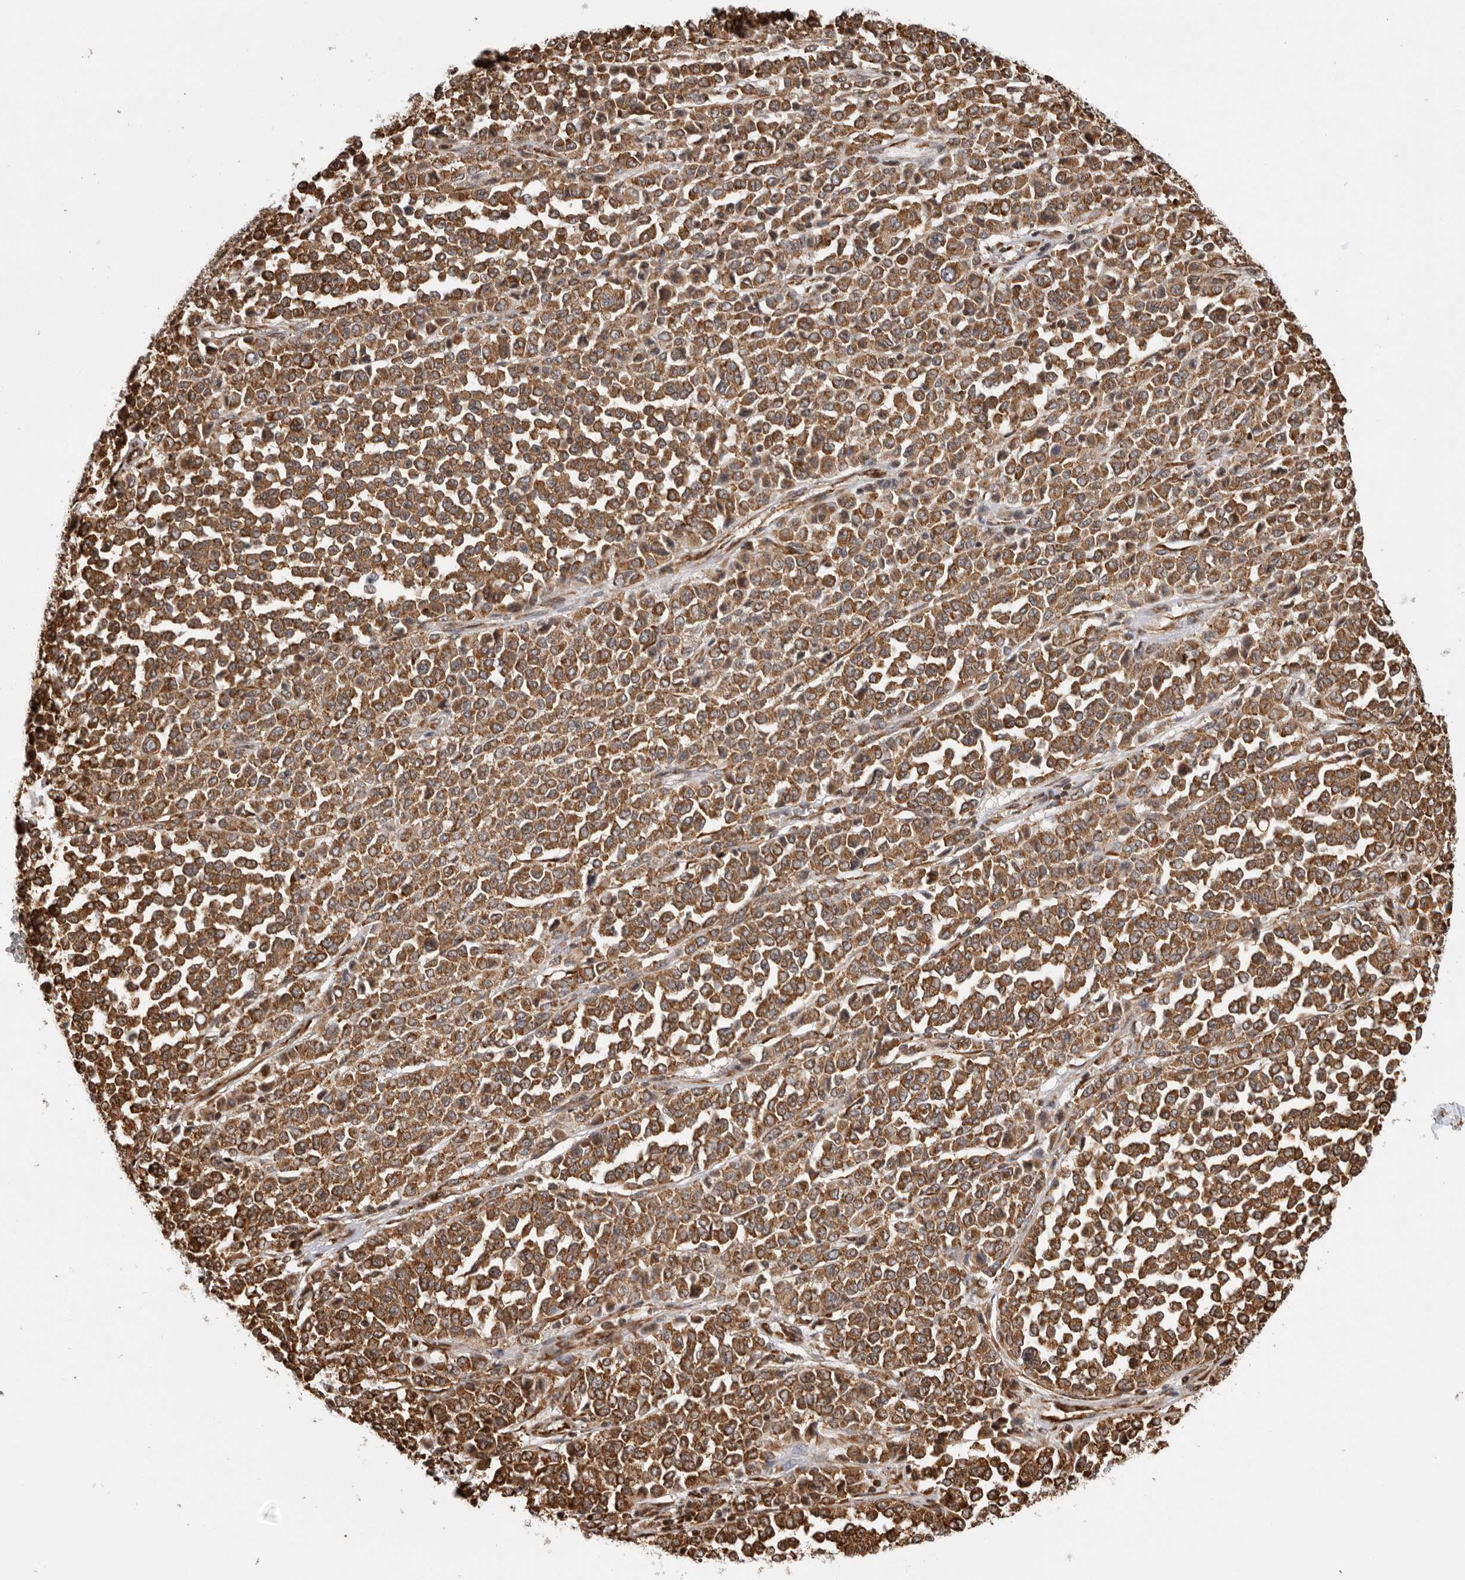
{"staining": {"intensity": "moderate", "quantity": ">75%", "location": "cytoplasmic/membranous"}, "tissue": "melanoma", "cell_type": "Tumor cells", "image_type": "cancer", "snomed": [{"axis": "morphology", "description": "Malignant melanoma, Metastatic site"}, {"axis": "topography", "description": "Pancreas"}], "caption": "Melanoma tissue reveals moderate cytoplasmic/membranous positivity in approximately >75% of tumor cells The protein of interest is shown in brown color, while the nuclei are stained blue.", "gene": "FZD3", "patient": {"sex": "female", "age": 30}}